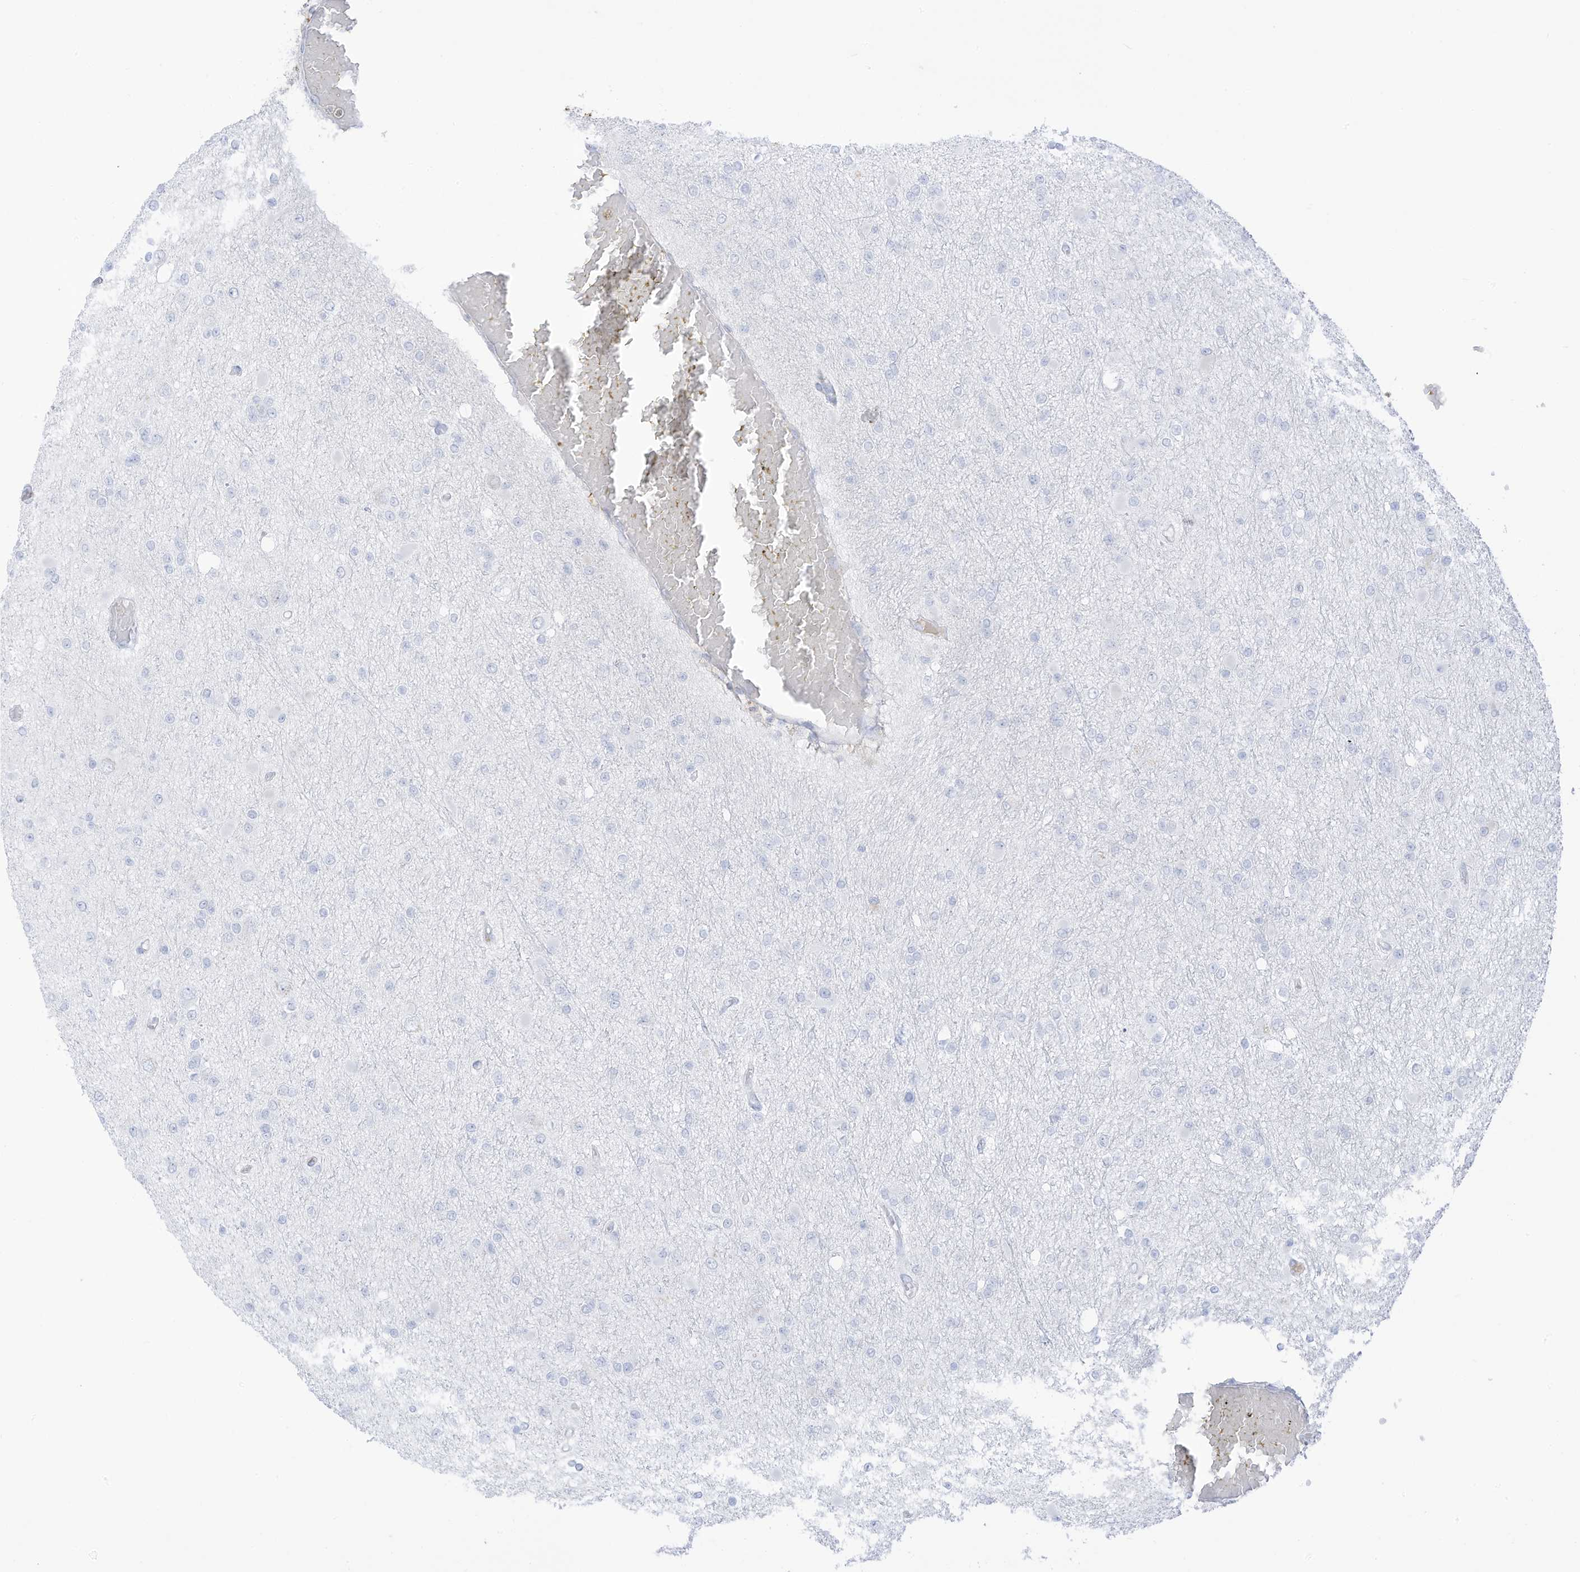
{"staining": {"intensity": "negative", "quantity": "none", "location": "none"}, "tissue": "glioma", "cell_type": "Tumor cells", "image_type": "cancer", "snomed": [{"axis": "morphology", "description": "Glioma, malignant, Low grade"}, {"axis": "topography", "description": "Brain"}], "caption": "The photomicrograph reveals no staining of tumor cells in glioma. (Immunohistochemistry, brightfield microscopy, high magnification).", "gene": "HSD17B13", "patient": {"sex": "female", "age": 22}}